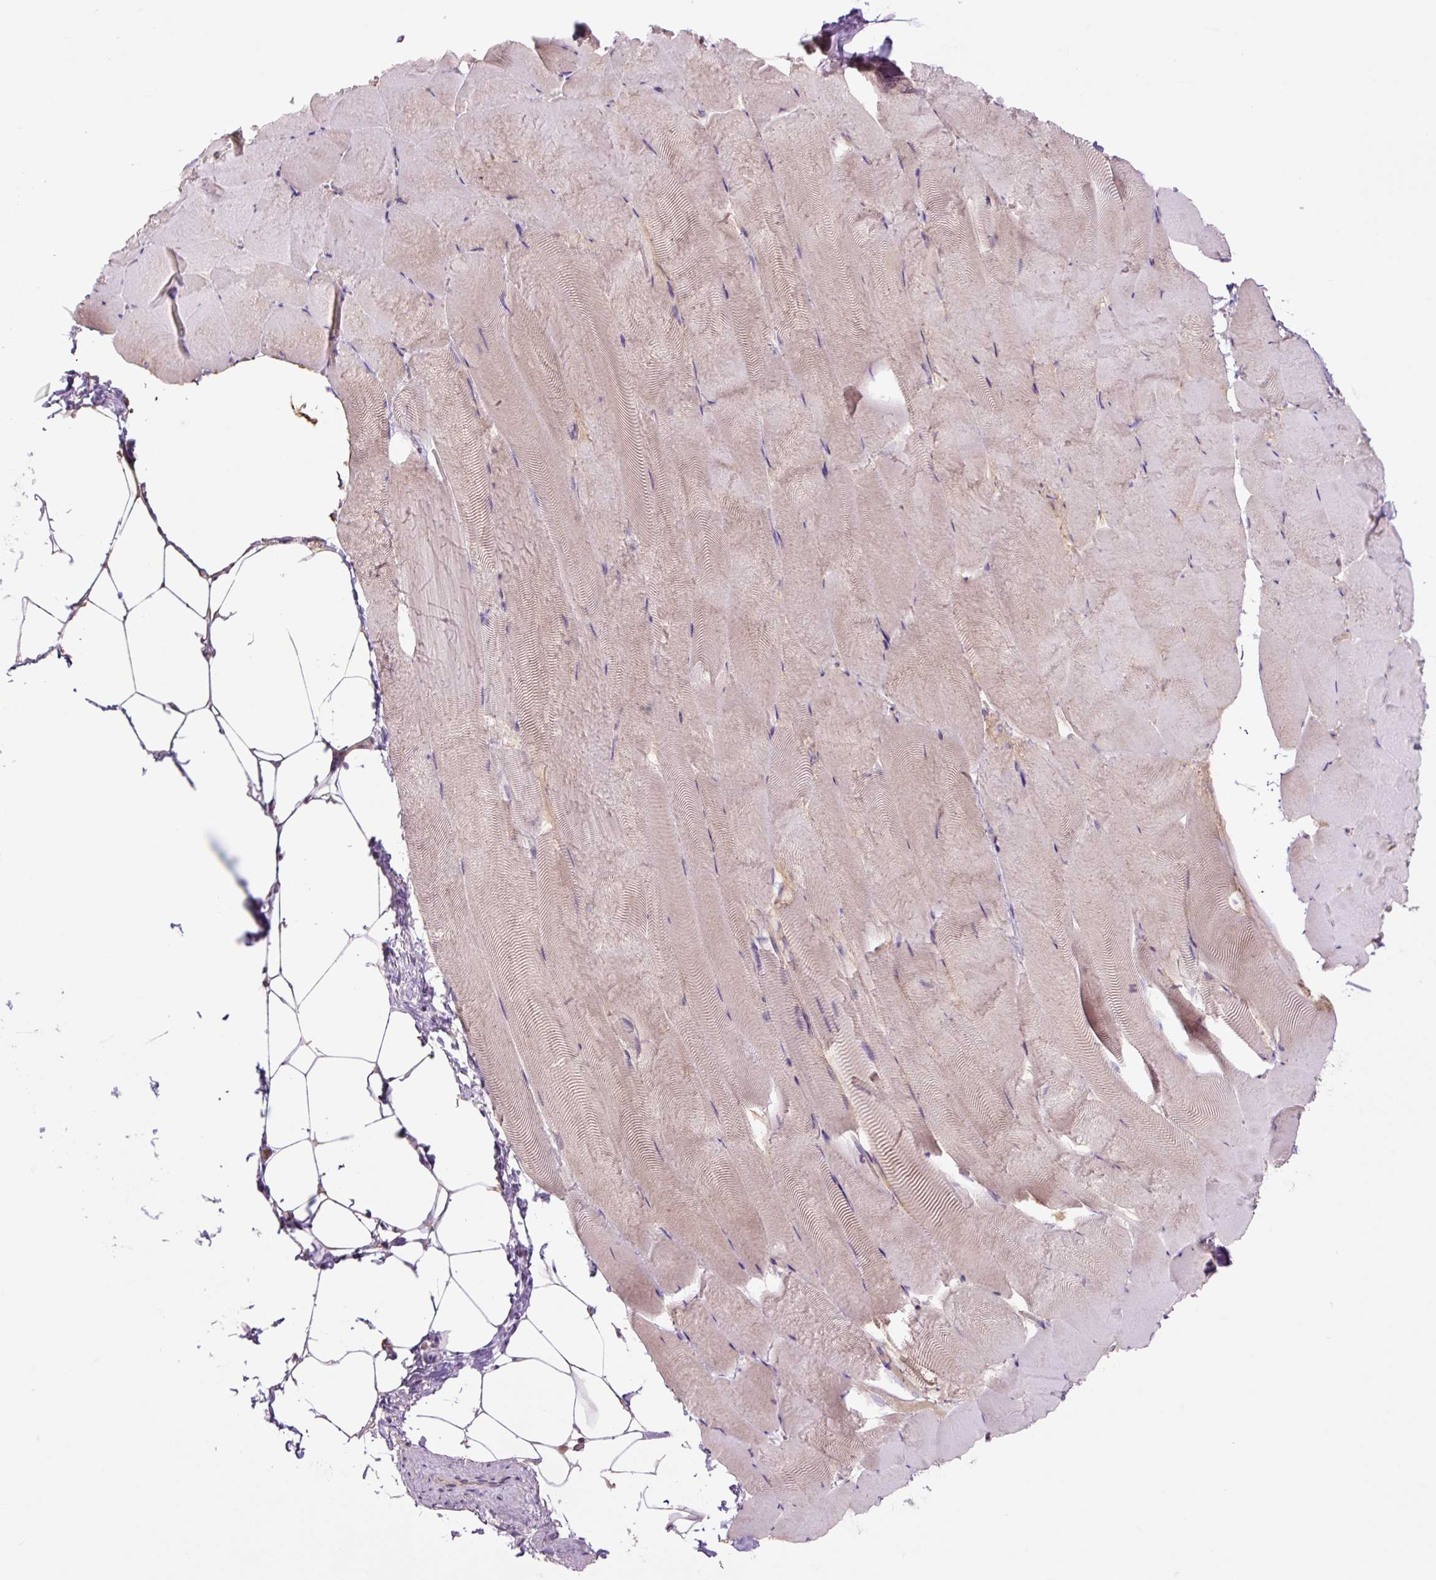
{"staining": {"intensity": "weak", "quantity": "25%-75%", "location": "cytoplasmic/membranous"}, "tissue": "skeletal muscle", "cell_type": "Myocytes", "image_type": "normal", "snomed": [{"axis": "morphology", "description": "Normal tissue, NOS"}, {"axis": "topography", "description": "Skeletal muscle"}], "caption": "This histopathology image displays immunohistochemistry (IHC) staining of benign human skeletal muscle, with low weak cytoplasmic/membranous expression in approximately 25%-75% of myocytes.", "gene": "TPT1", "patient": {"sex": "female", "age": 64}}